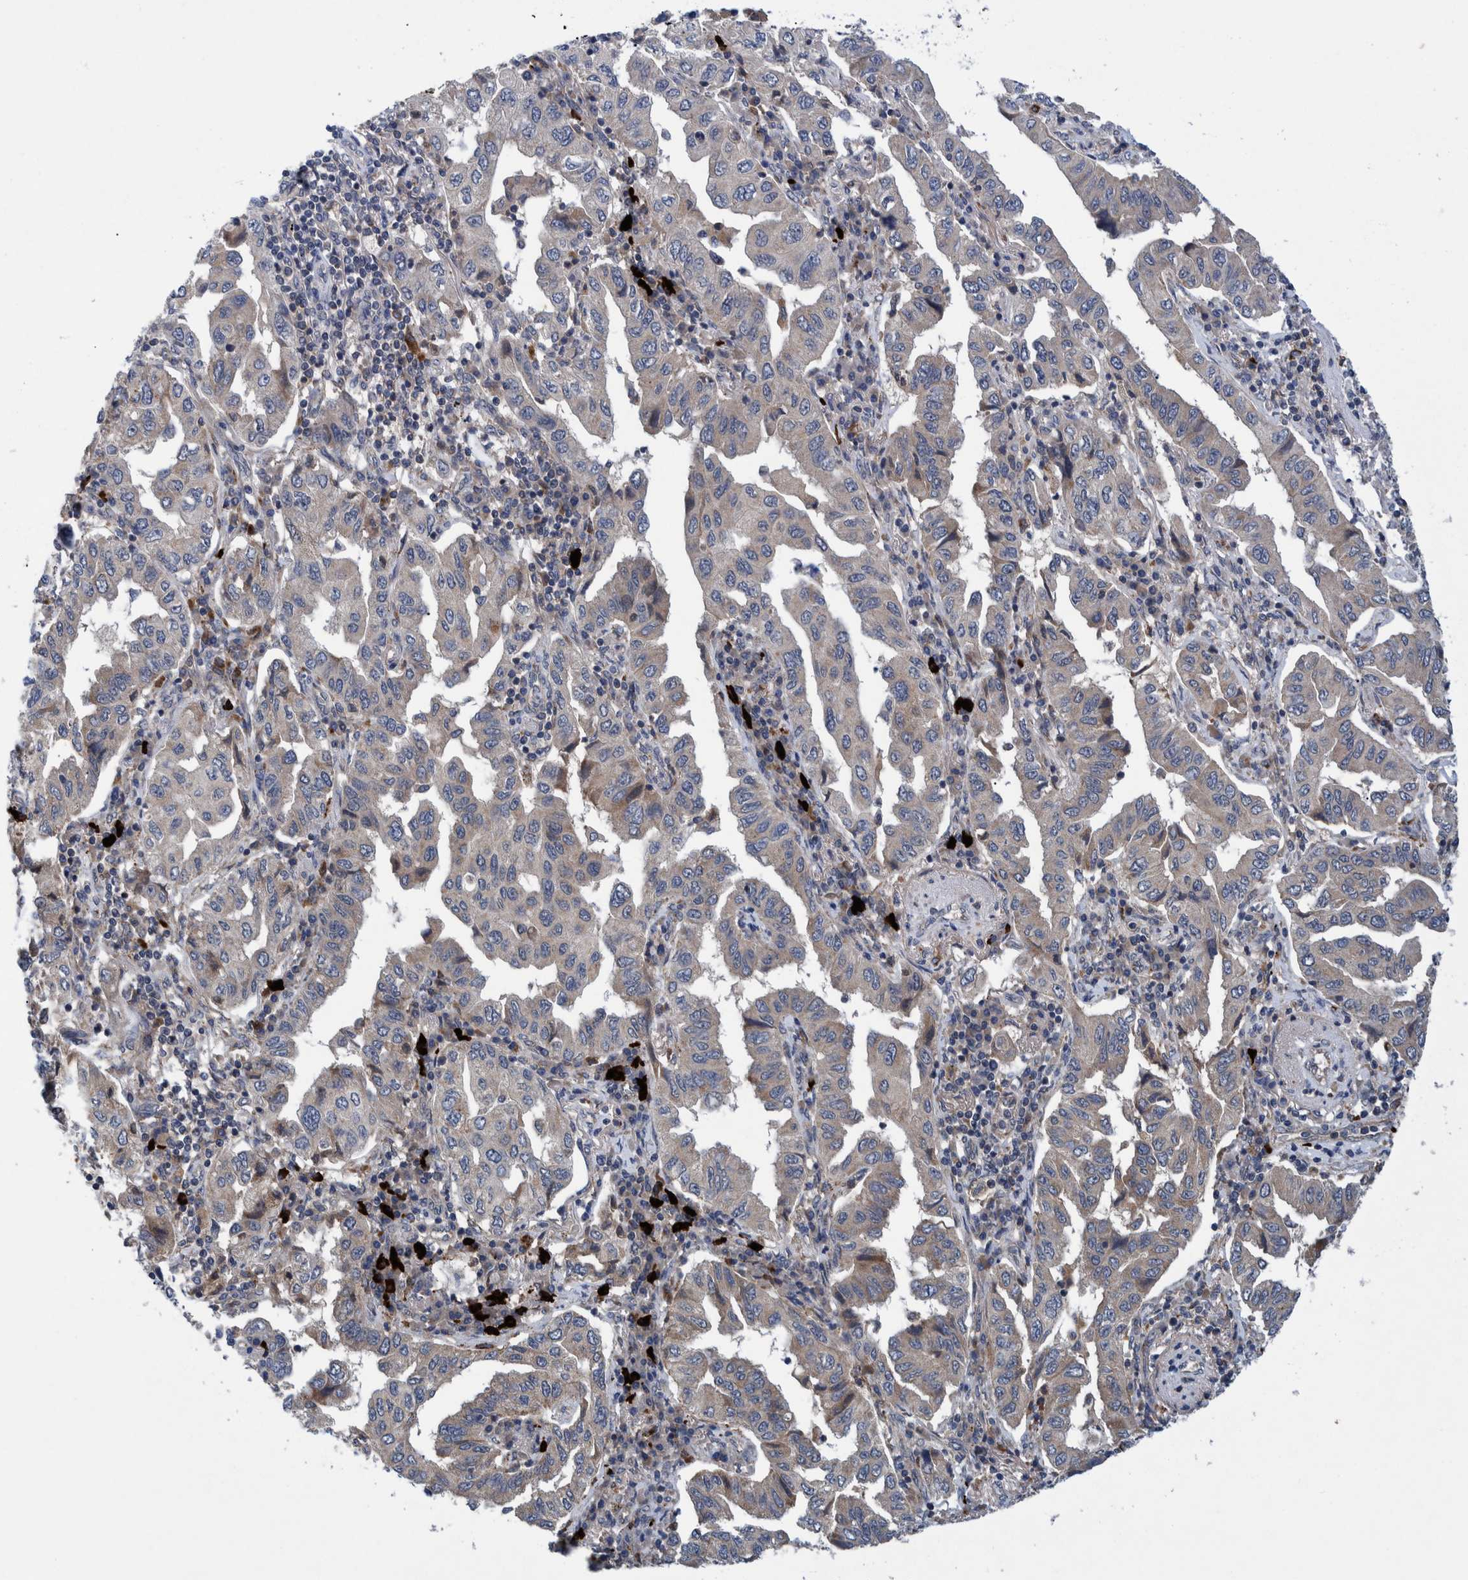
{"staining": {"intensity": "weak", "quantity": "25%-75%", "location": "cytoplasmic/membranous"}, "tissue": "lung cancer", "cell_type": "Tumor cells", "image_type": "cancer", "snomed": [{"axis": "morphology", "description": "Adenocarcinoma, NOS"}, {"axis": "topography", "description": "Lung"}], "caption": "IHC histopathology image of neoplastic tissue: human adenocarcinoma (lung) stained using IHC reveals low levels of weak protein expression localized specifically in the cytoplasmic/membranous of tumor cells, appearing as a cytoplasmic/membranous brown color.", "gene": "ITIH3", "patient": {"sex": "female", "age": 65}}